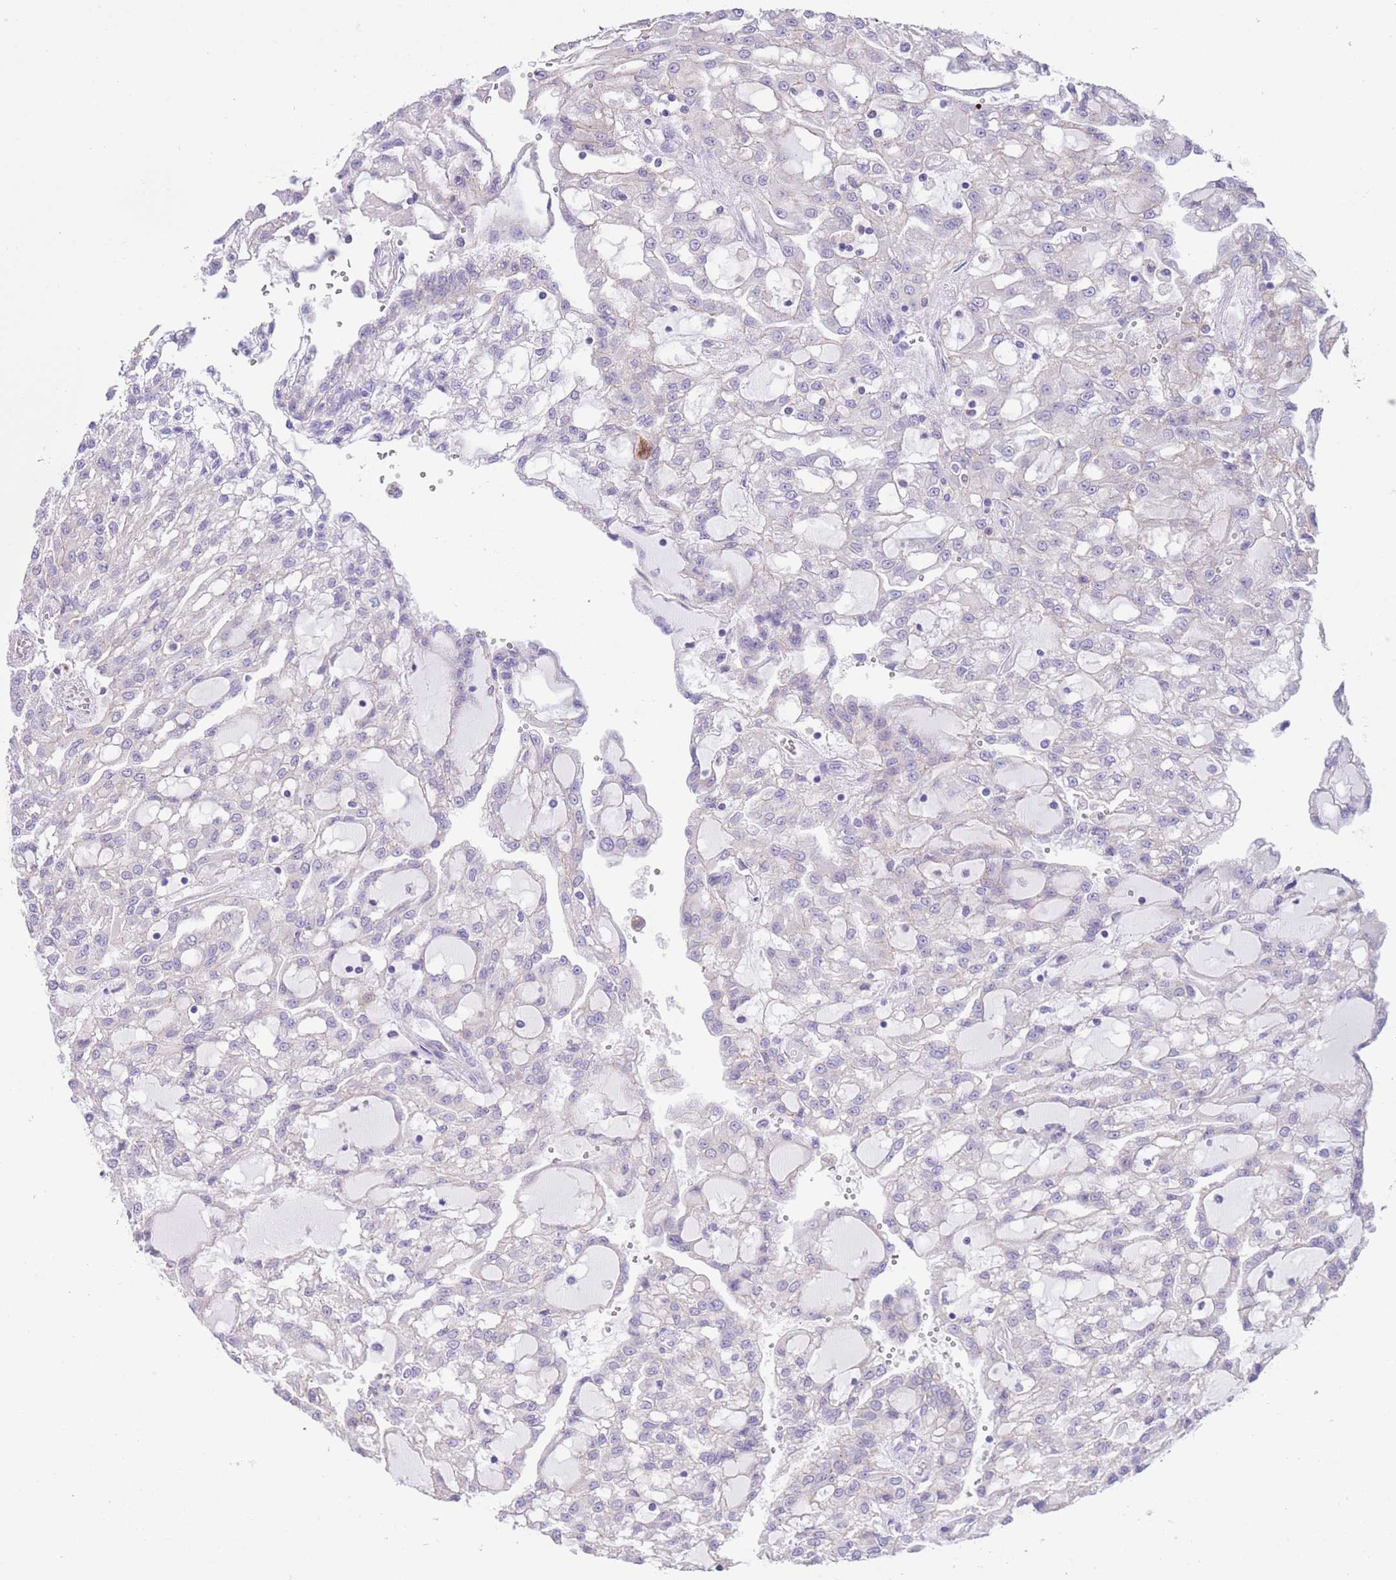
{"staining": {"intensity": "negative", "quantity": "none", "location": "none"}, "tissue": "renal cancer", "cell_type": "Tumor cells", "image_type": "cancer", "snomed": [{"axis": "morphology", "description": "Adenocarcinoma, NOS"}, {"axis": "topography", "description": "Kidney"}], "caption": "Photomicrograph shows no protein staining in tumor cells of renal cancer (adenocarcinoma) tissue. (Stains: DAB immunohistochemistry with hematoxylin counter stain, Microscopy: brightfield microscopy at high magnification).", "gene": "QTRT1", "patient": {"sex": "male", "age": 63}}